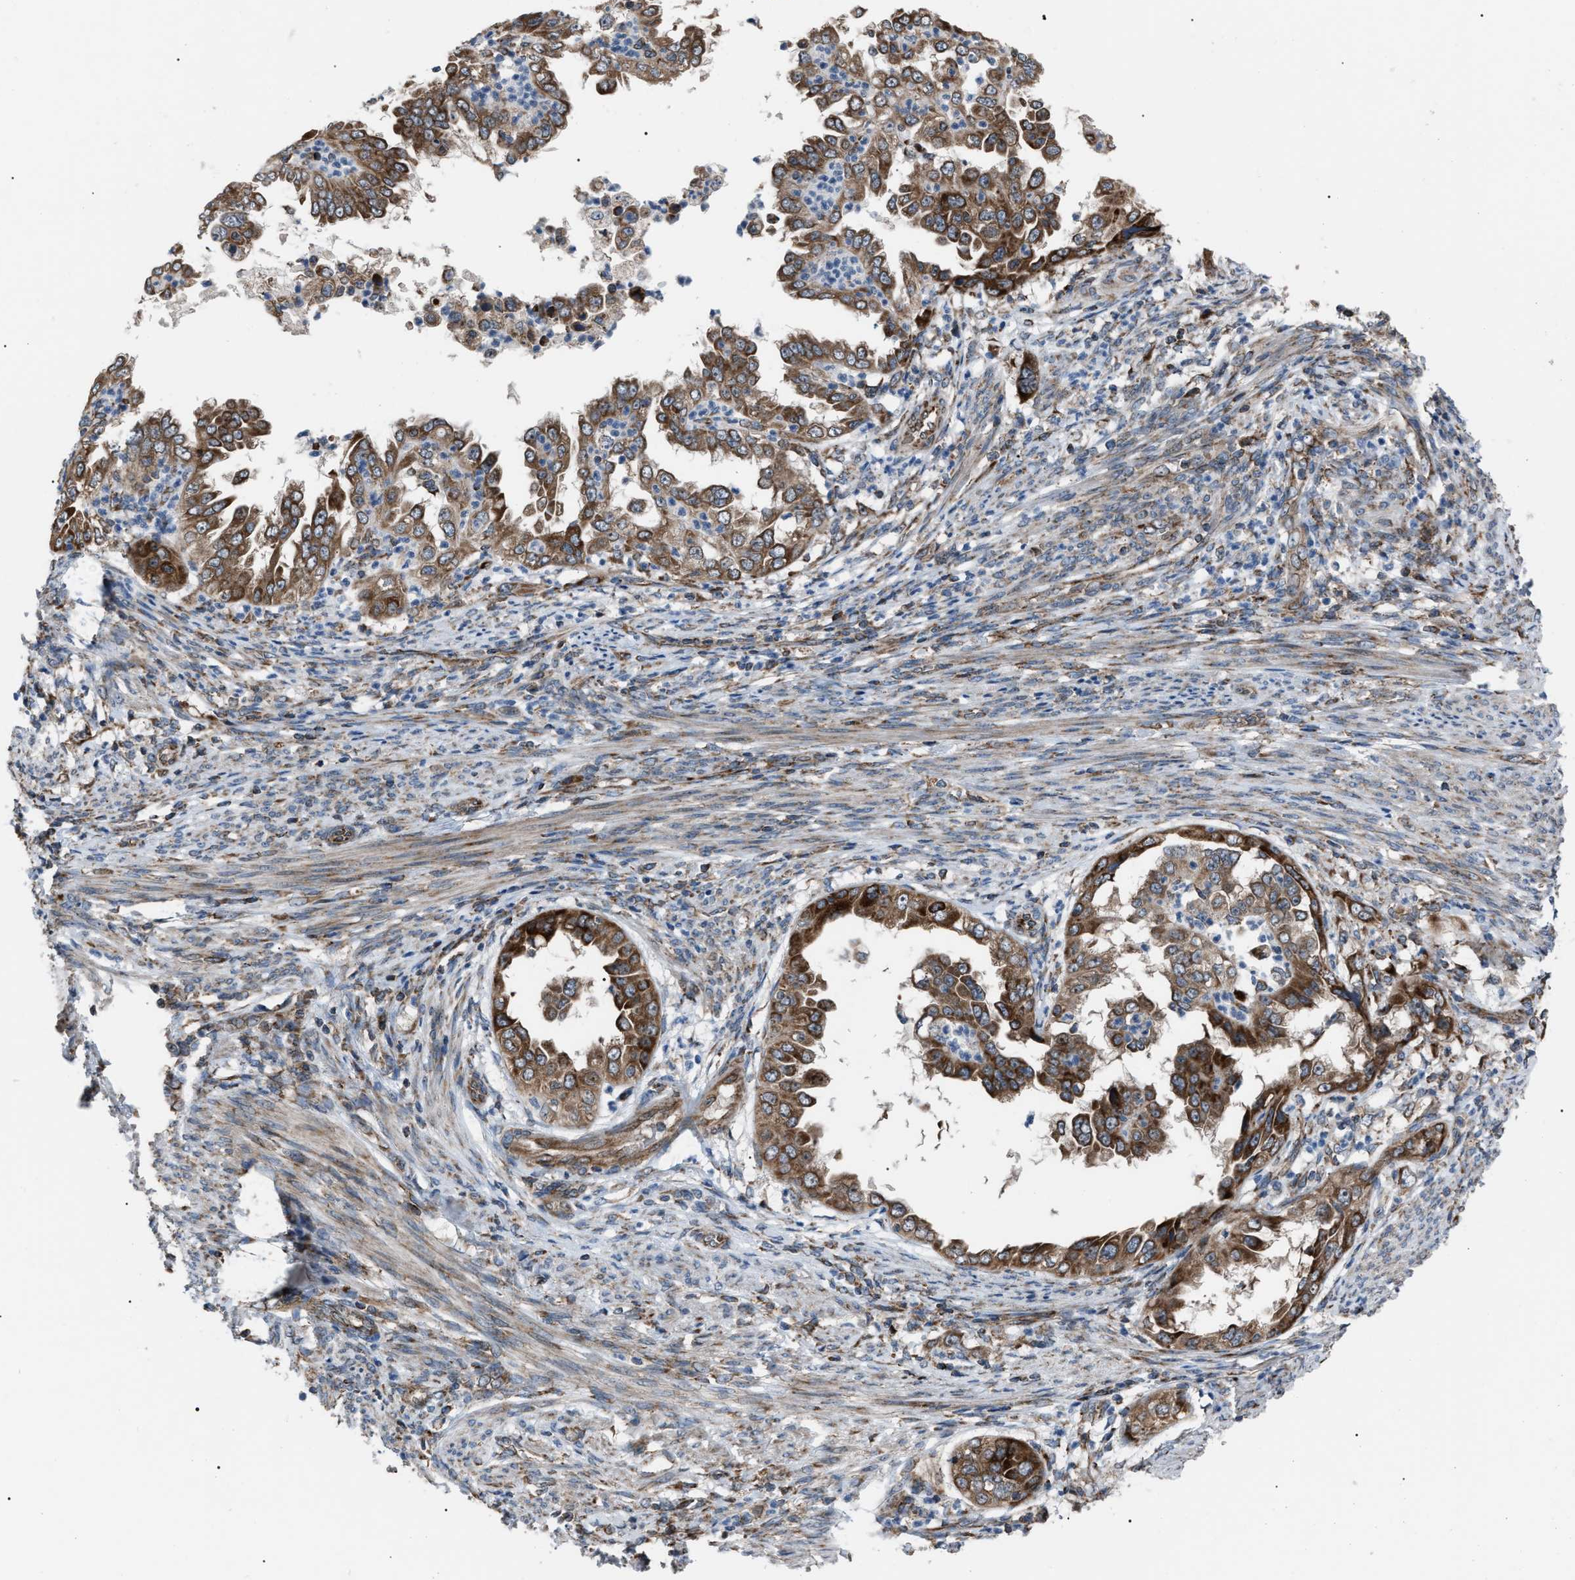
{"staining": {"intensity": "strong", "quantity": ">75%", "location": "cytoplasmic/membranous"}, "tissue": "endometrial cancer", "cell_type": "Tumor cells", "image_type": "cancer", "snomed": [{"axis": "morphology", "description": "Adenocarcinoma, NOS"}, {"axis": "topography", "description": "Endometrium"}], "caption": "Immunohistochemistry photomicrograph of human endometrial cancer stained for a protein (brown), which exhibits high levels of strong cytoplasmic/membranous staining in approximately >75% of tumor cells.", "gene": "AGO2", "patient": {"sex": "female", "age": 85}}